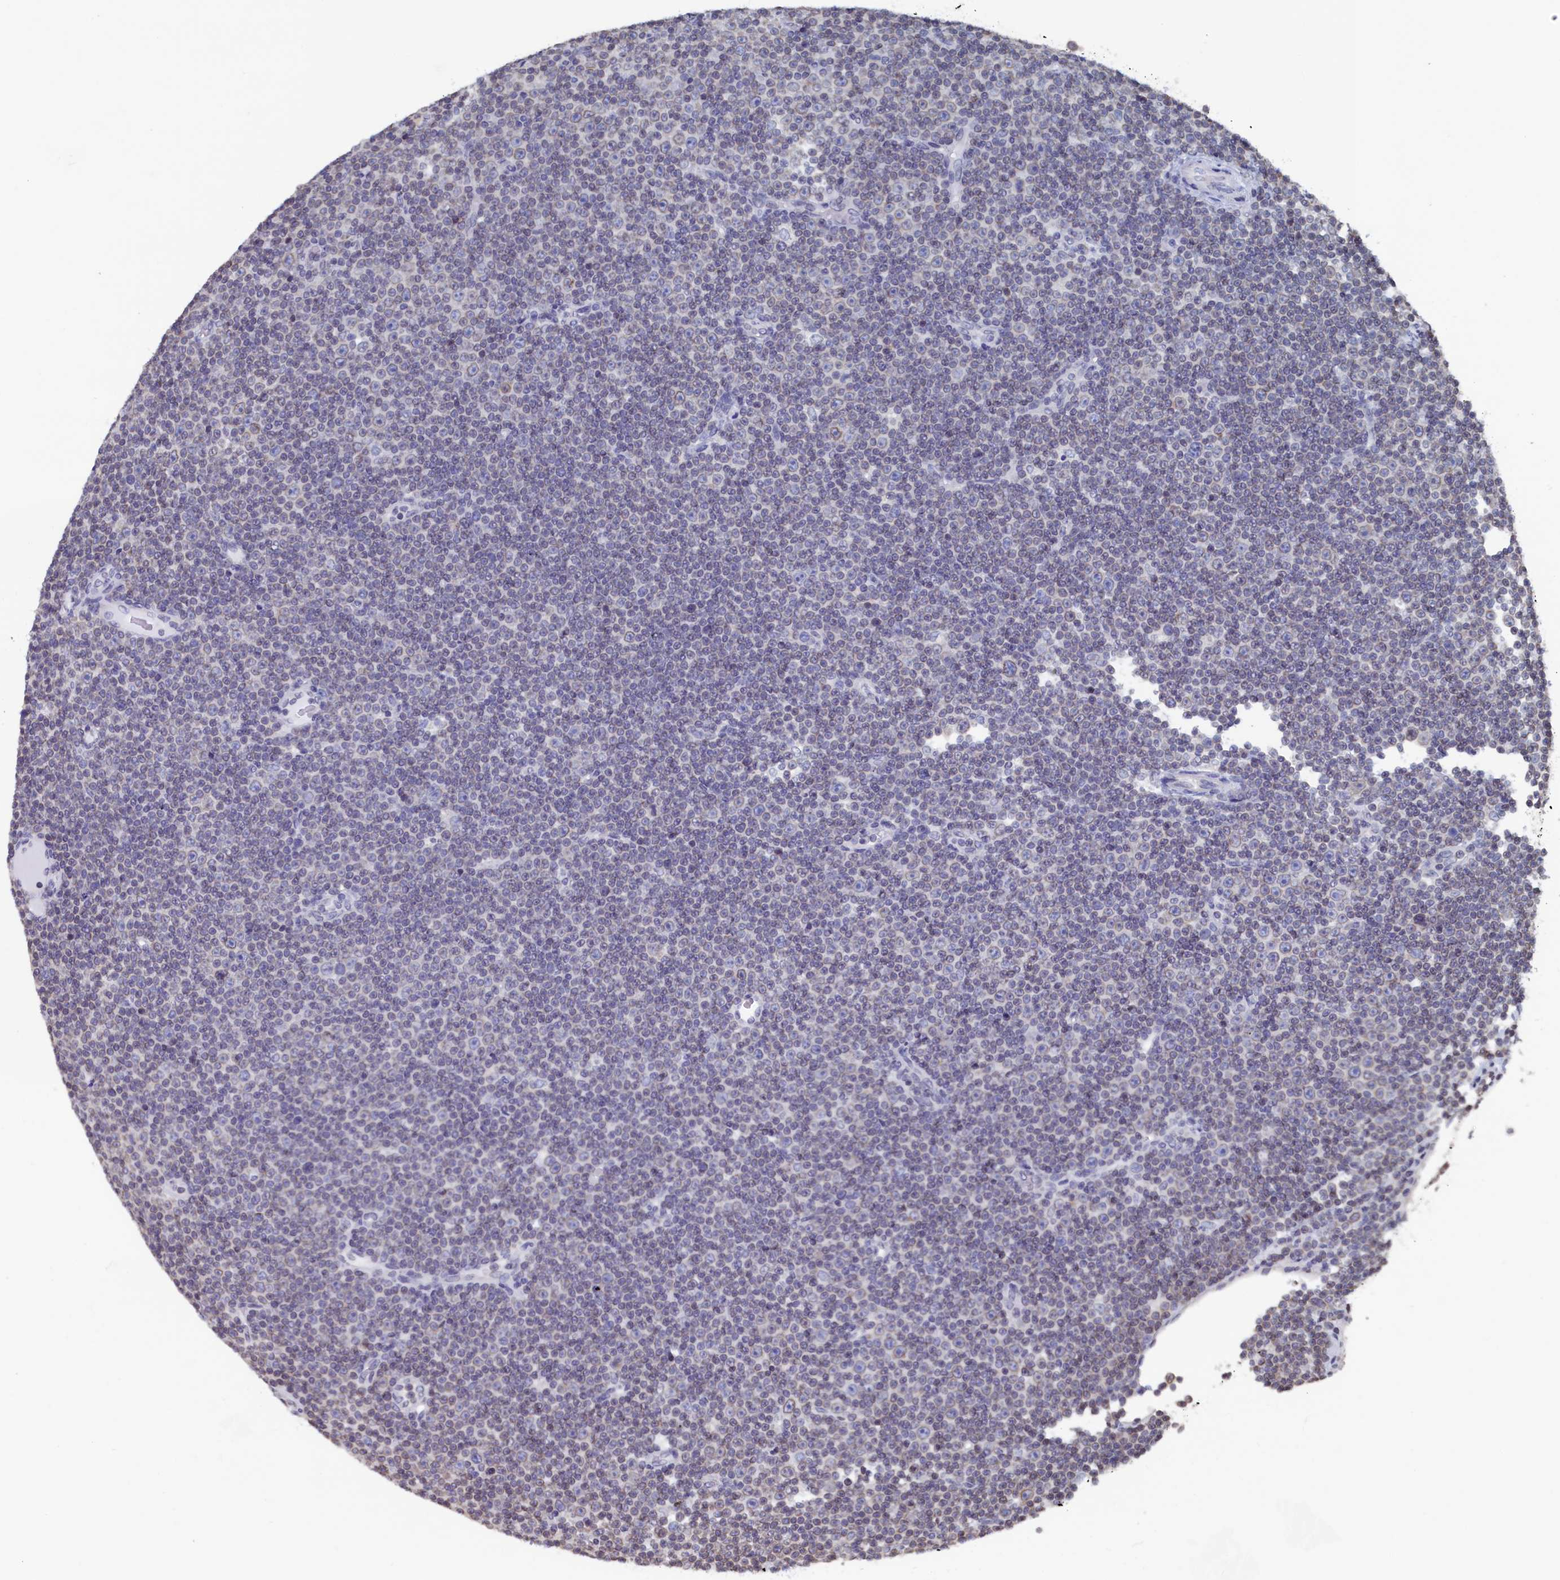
{"staining": {"intensity": "negative", "quantity": "none", "location": "none"}, "tissue": "lymphoma", "cell_type": "Tumor cells", "image_type": "cancer", "snomed": [{"axis": "morphology", "description": "Malignant lymphoma, non-Hodgkin's type, Low grade"}, {"axis": "topography", "description": "Lymph node"}], "caption": "IHC micrograph of neoplastic tissue: low-grade malignant lymphoma, non-Hodgkin's type stained with DAB shows no significant protein staining in tumor cells. (DAB (3,3'-diaminobenzidine) IHC, high magnification).", "gene": "C11orf54", "patient": {"sex": "female", "age": 67}}